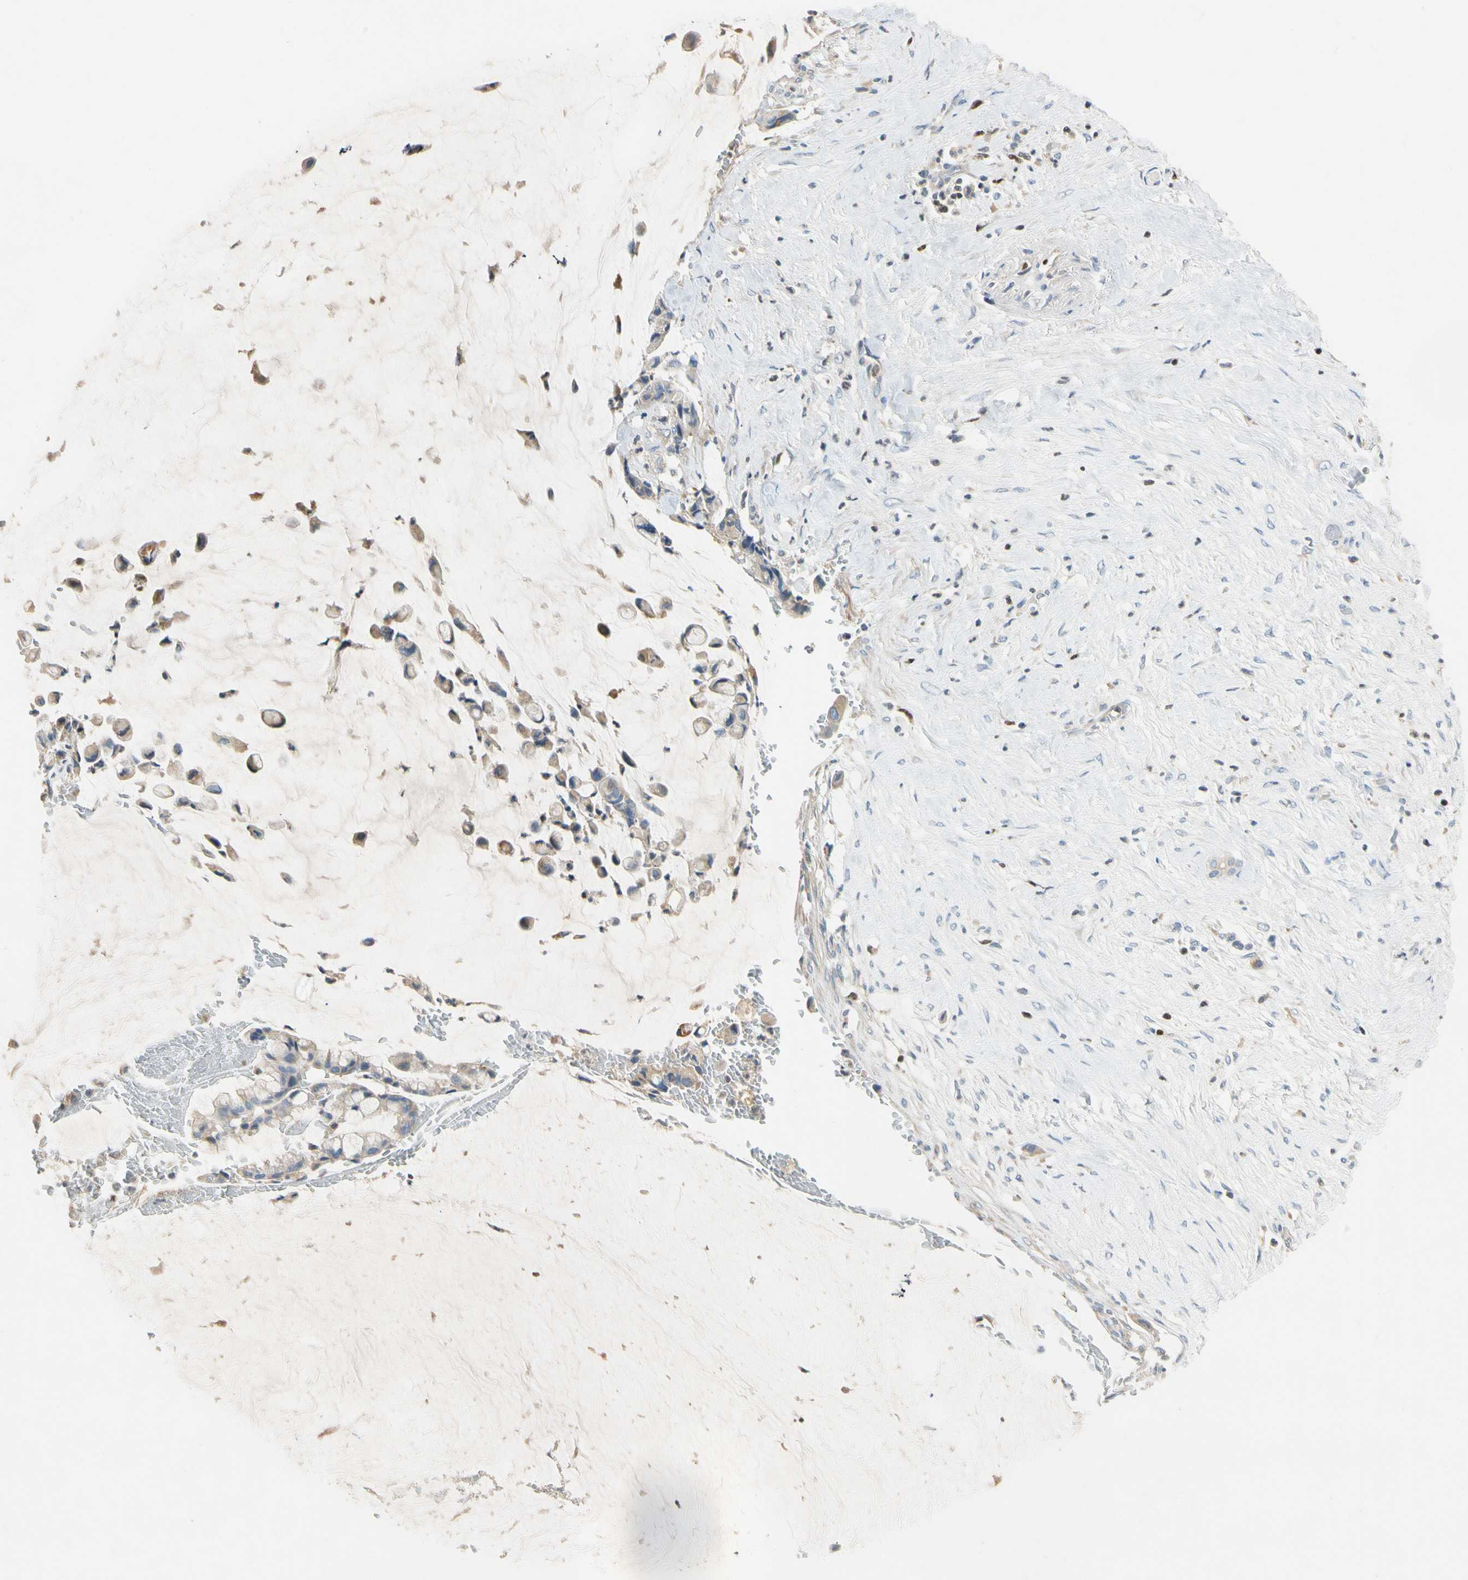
{"staining": {"intensity": "weak", "quantity": "25%-75%", "location": "cytoplasmic/membranous"}, "tissue": "pancreatic cancer", "cell_type": "Tumor cells", "image_type": "cancer", "snomed": [{"axis": "morphology", "description": "Adenocarcinoma, NOS"}, {"axis": "topography", "description": "Pancreas"}], "caption": "Pancreatic adenocarcinoma stained for a protein reveals weak cytoplasmic/membranous positivity in tumor cells. The staining was performed using DAB (3,3'-diaminobenzidine) to visualize the protein expression in brown, while the nuclei were stained in blue with hematoxylin (Magnification: 20x).", "gene": "SP140", "patient": {"sex": "male", "age": 41}}